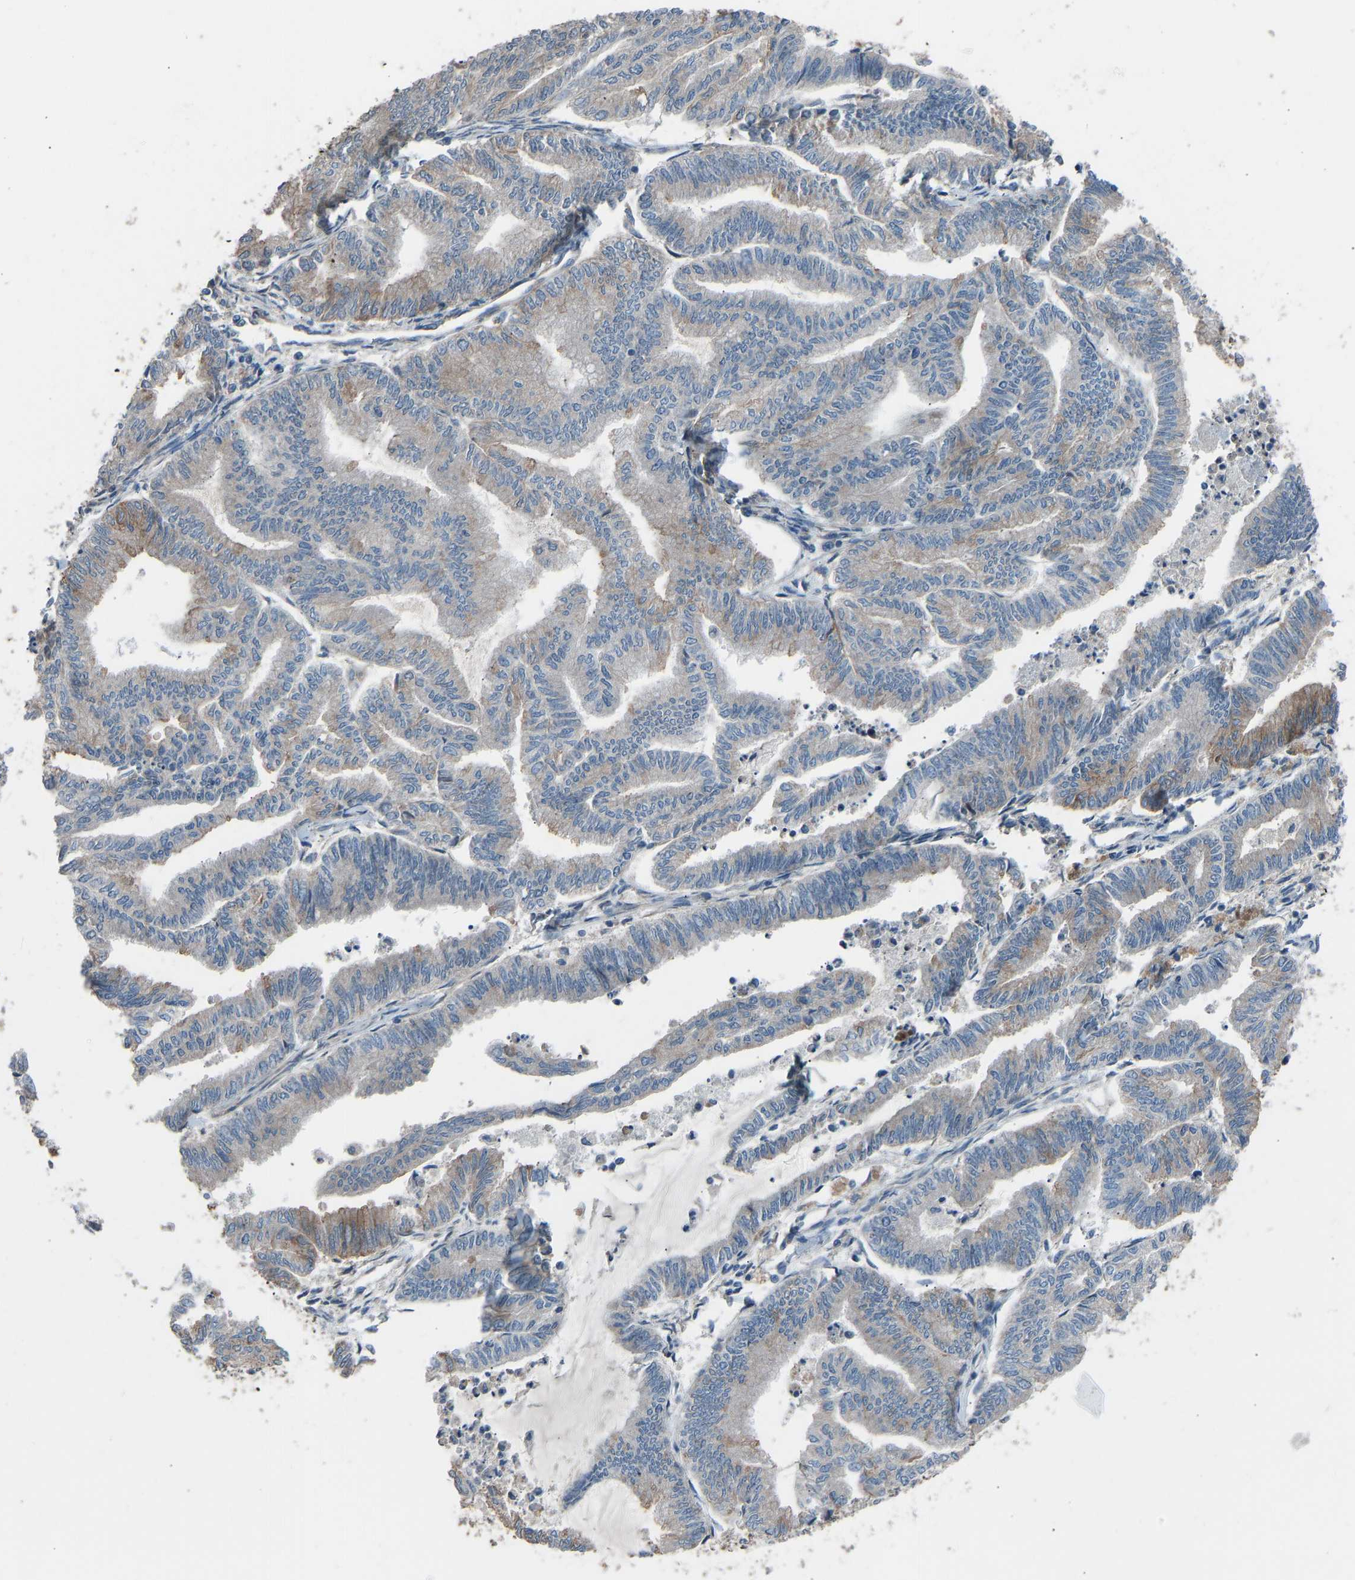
{"staining": {"intensity": "weak", "quantity": "25%-75%", "location": "cytoplasmic/membranous"}, "tissue": "endometrial cancer", "cell_type": "Tumor cells", "image_type": "cancer", "snomed": [{"axis": "morphology", "description": "Adenocarcinoma, NOS"}, {"axis": "topography", "description": "Endometrium"}], "caption": "This micrograph displays immunohistochemistry (IHC) staining of endometrial cancer (adenocarcinoma), with low weak cytoplasmic/membranous staining in about 25%-75% of tumor cells.", "gene": "SLC43A1", "patient": {"sex": "female", "age": 79}}